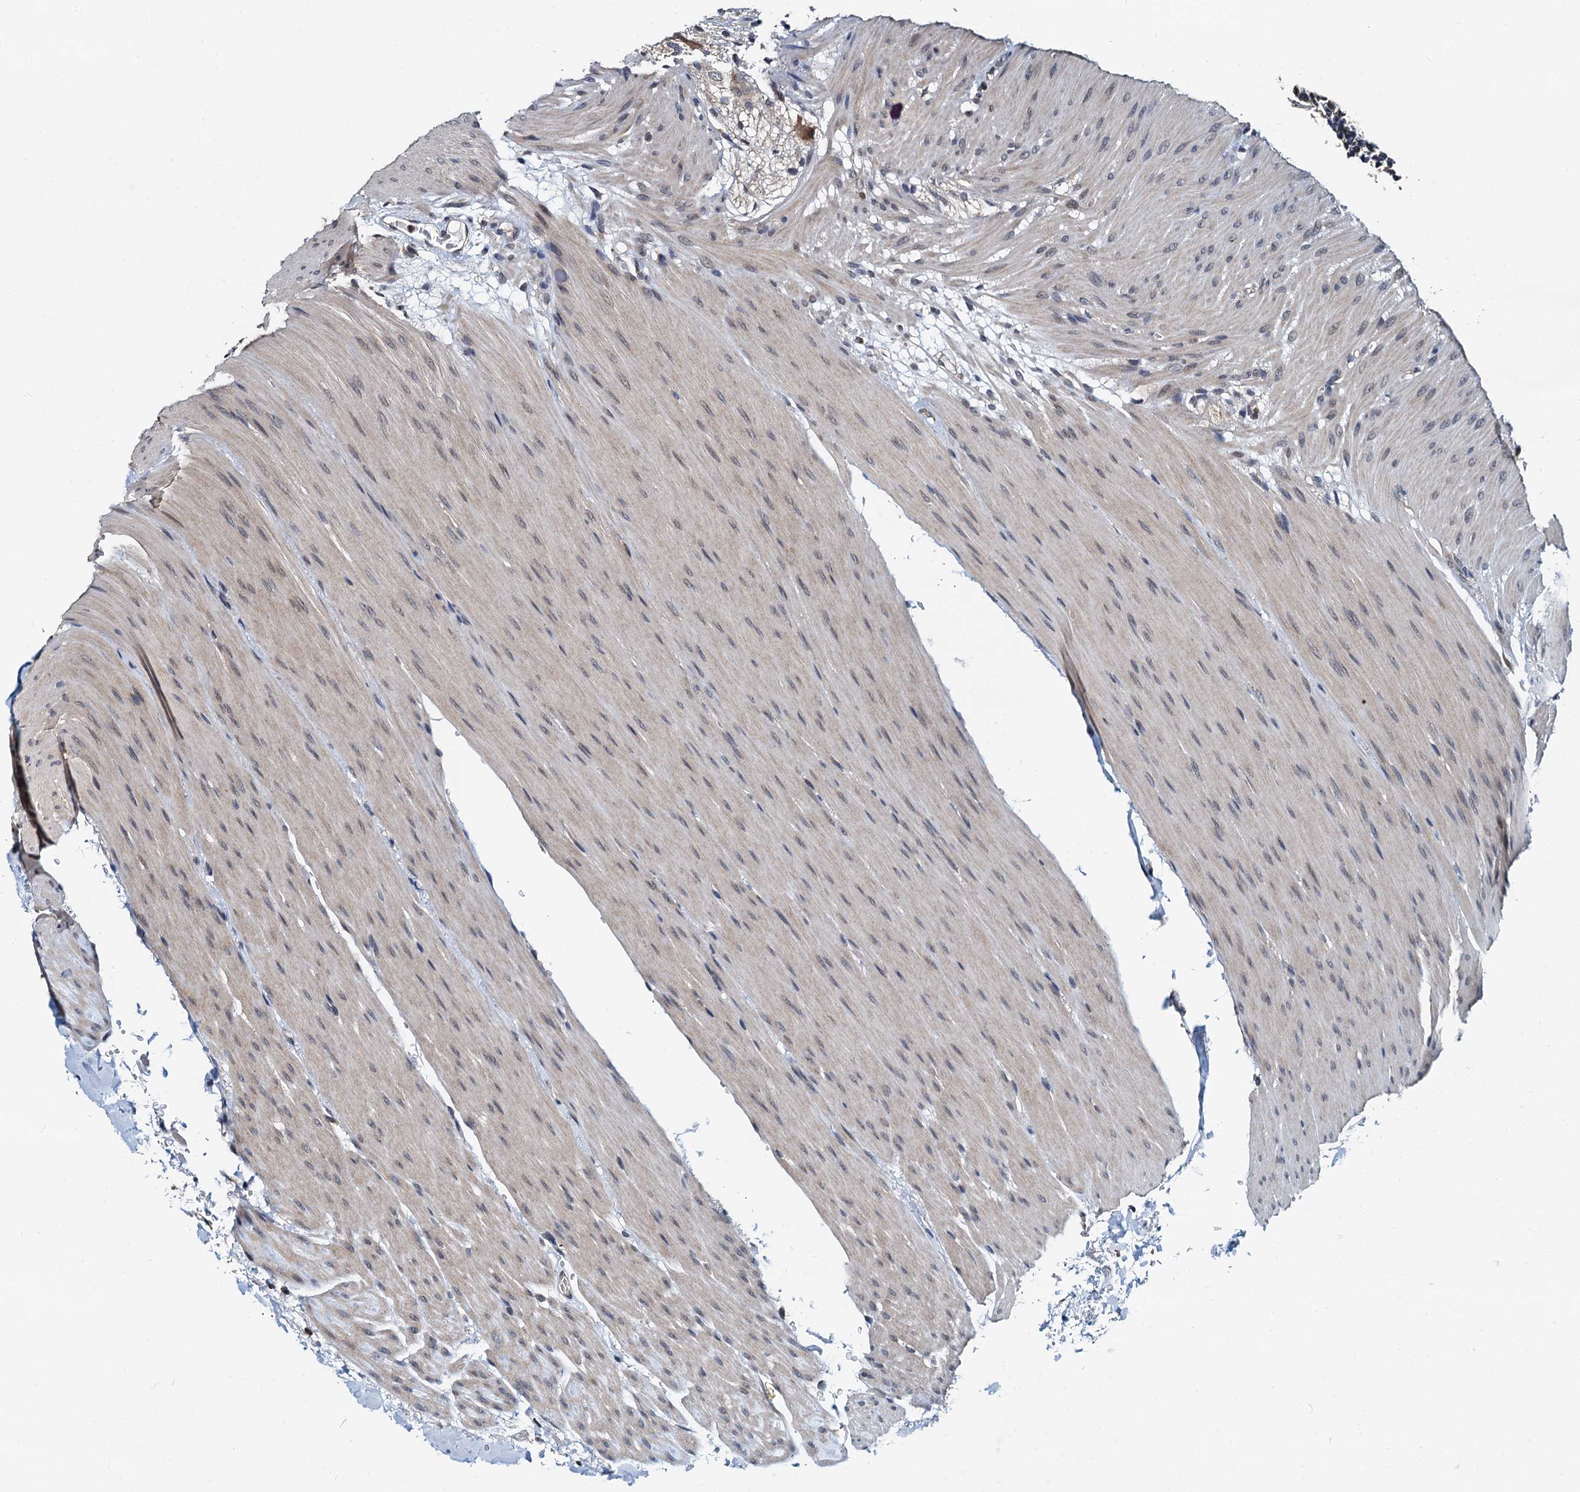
{"staining": {"intensity": "weak", "quantity": ">75%", "location": "cytoplasmic/membranous"}, "tissue": "colon", "cell_type": "Endothelial cells", "image_type": "normal", "snomed": [{"axis": "morphology", "description": "Normal tissue, NOS"}, {"axis": "topography", "description": "Colon"}], "caption": "IHC histopathology image of normal colon stained for a protein (brown), which reveals low levels of weak cytoplasmic/membranous staining in about >75% of endothelial cells.", "gene": "MCMBP", "patient": {"sex": "male", "age": 75}}